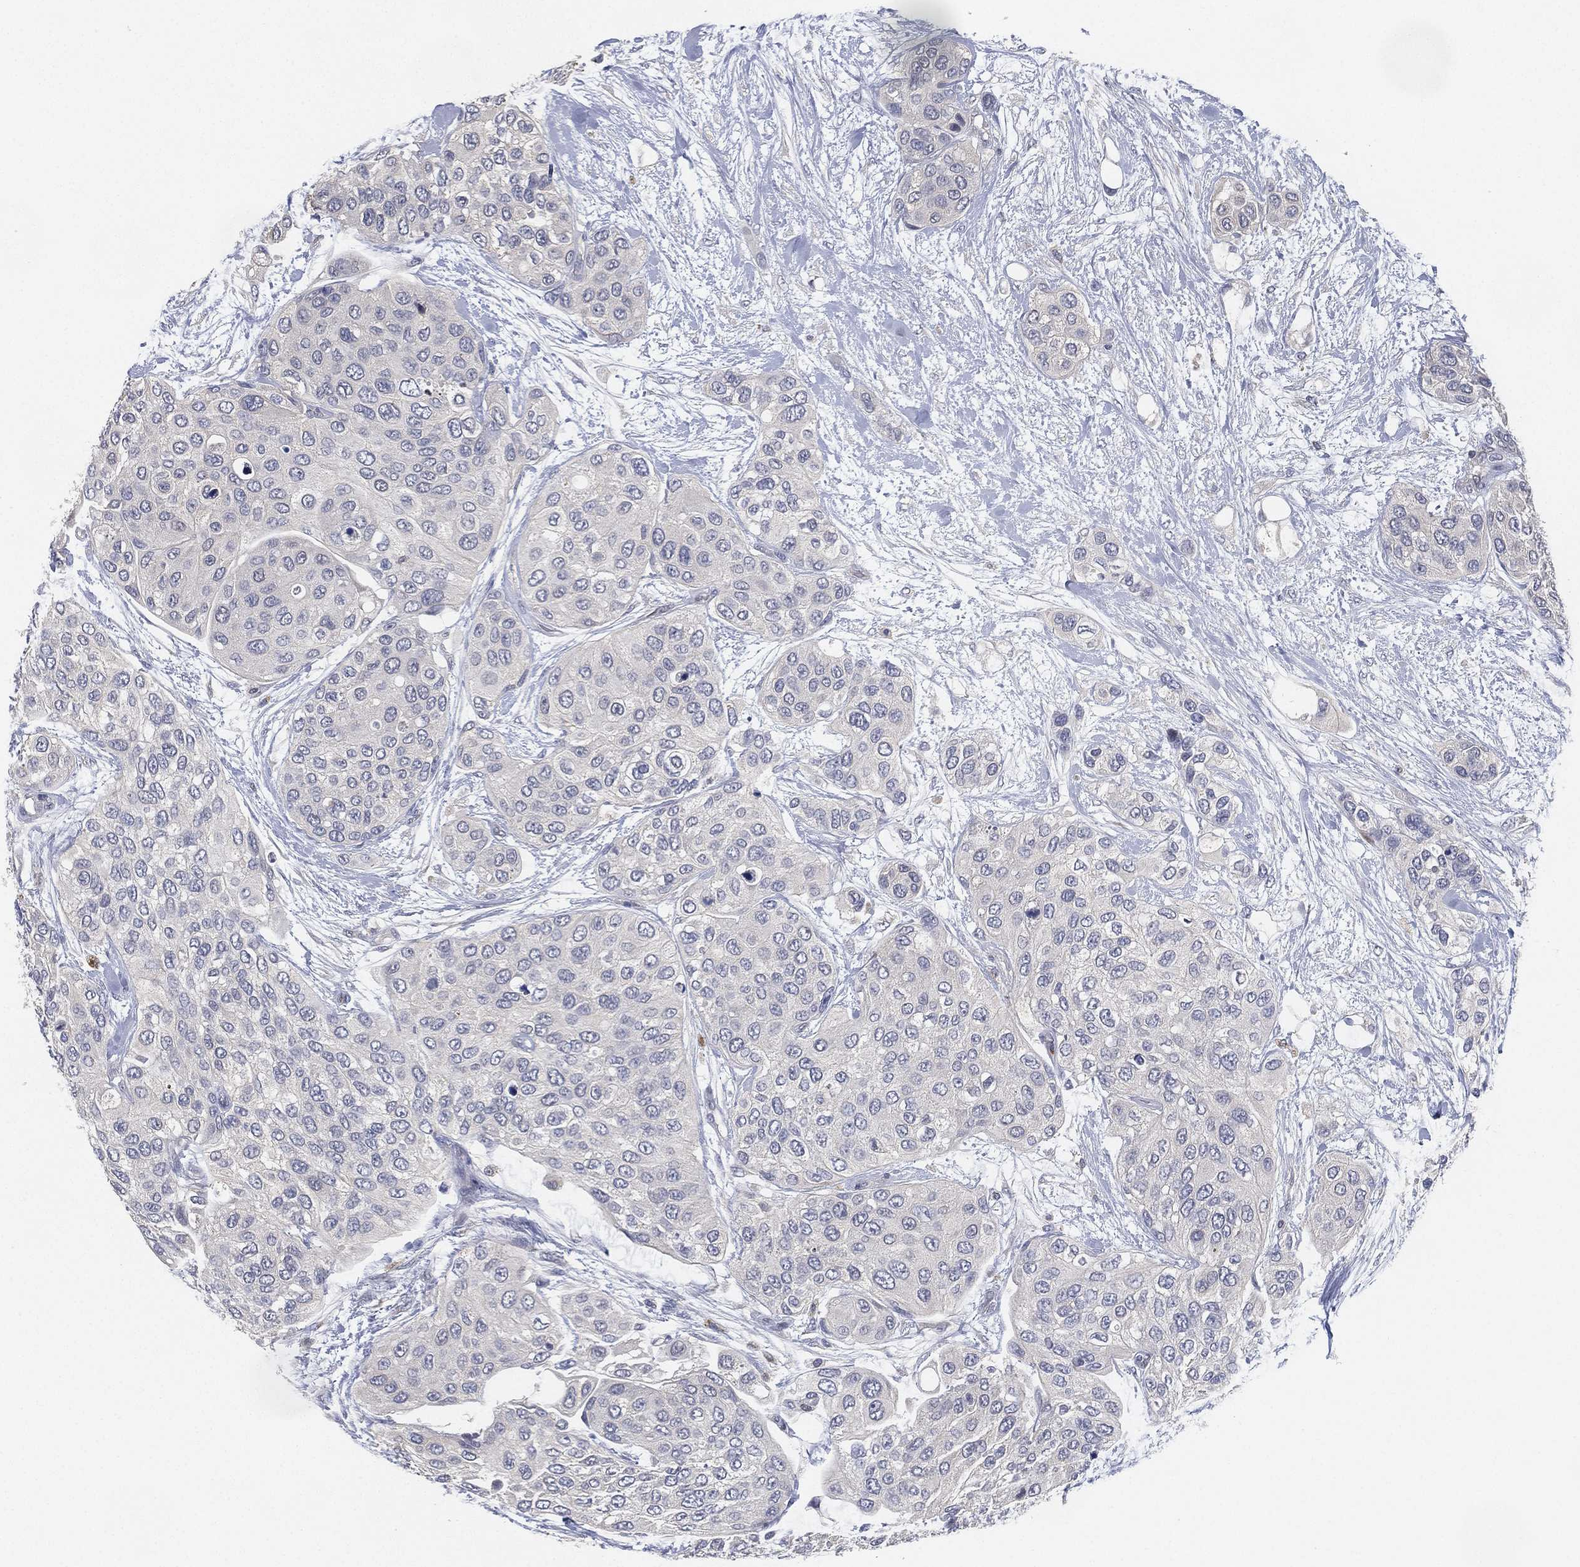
{"staining": {"intensity": "negative", "quantity": "none", "location": "none"}, "tissue": "urothelial cancer", "cell_type": "Tumor cells", "image_type": "cancer", "snomed": [{"axis": "morphology", "description": "Urothelial carcinoma, High grade"}, {"axis": "topography", "description": "Urinary bladder"}], "caption": "Protein analysis of urothelial cancer reveals no significant expression in tumor cells.", "gene": "CFAP251", "patient": {"sex": "male", "age": 77}}